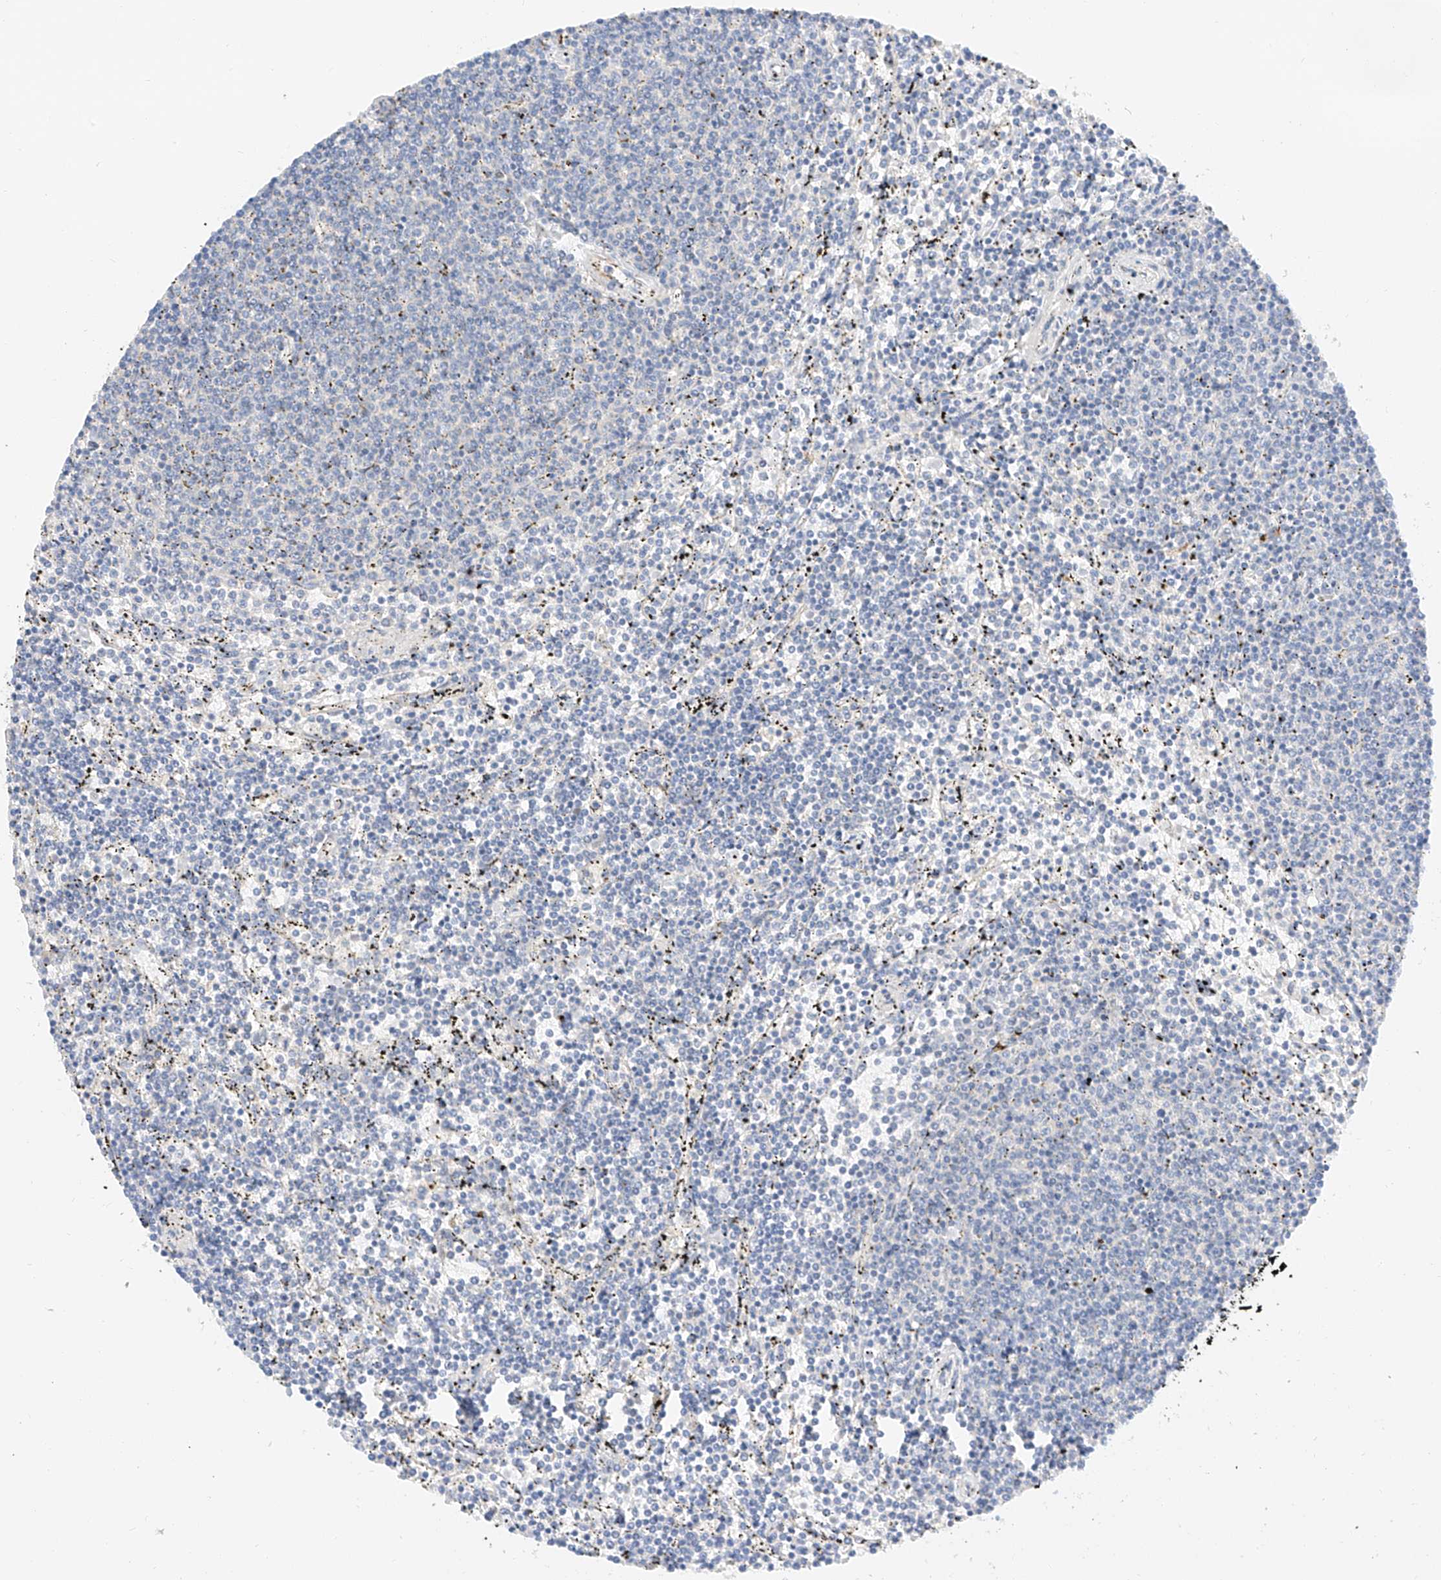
{"staining": {"intensity": "negative", "quantity": "none", "location": "none"}, "tissue": "lymphoma", "cell_type": "Tumor cells", "image_type": "cancer", "snomed": [{"axis": "morphology", "description": "Malignant lymphoma, non-Hodgkin's type, Low grade"}, {"axis": "topography", "description": "Spleen"}], "caption": "Tumor cells show no significant protein expression in lymphoma. Brightfield microscopy of IHC stained with DAB (brown) and hematoxylin (blue), captured at high magnification.", "gene": "CDCP2", "patient": {"sex": "female", "age": 50}}